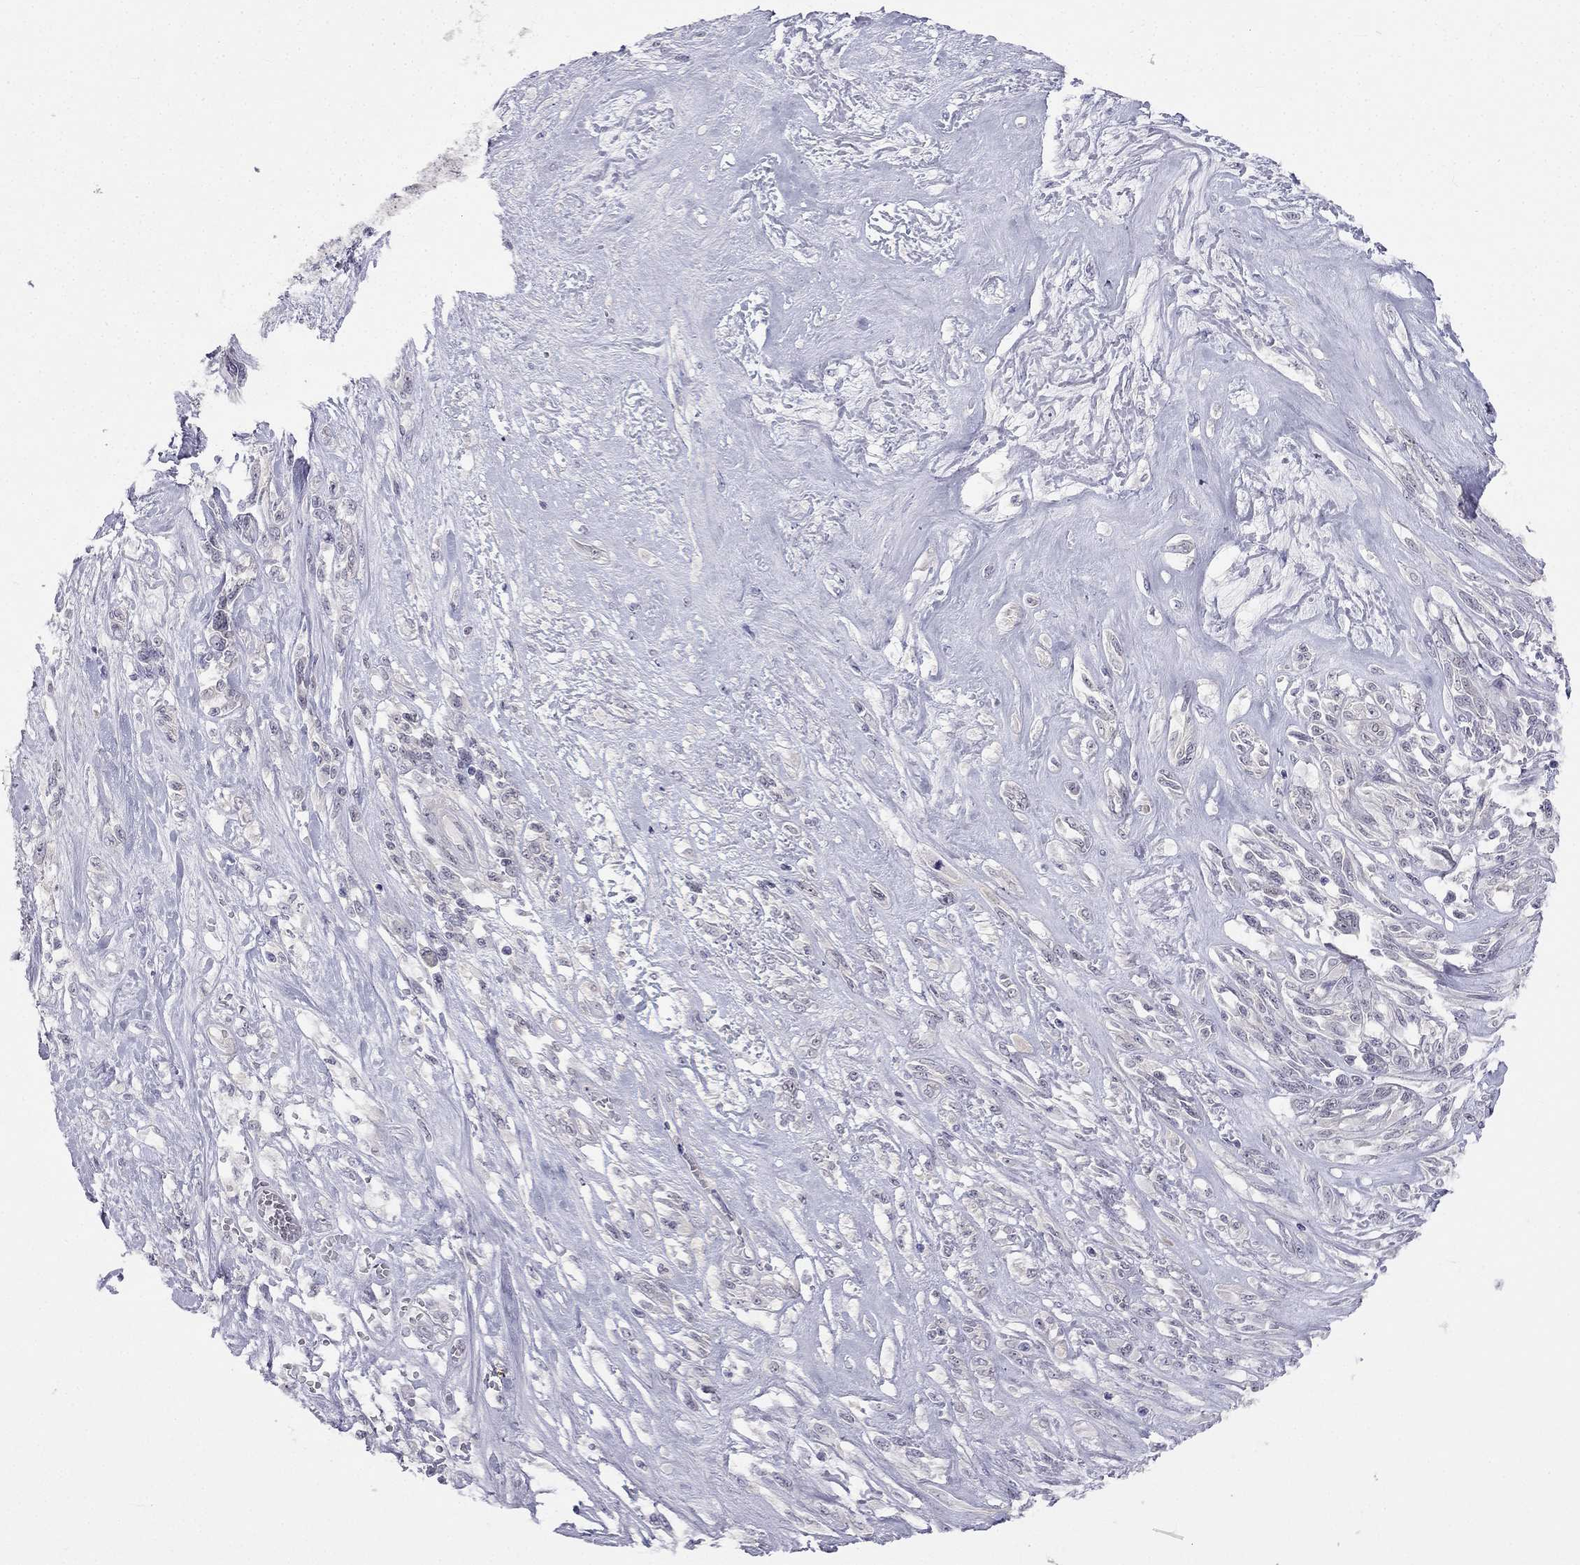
{"staining": {"intensity": "negative", "quantity": "none", "location": "none"}, "tissue": "melanoma", "cell_type": "Tumor cells", "image_type": "cancer", "snomed": [{"axis": "morphology", "description": "Malignant melanoma, NOS"}, {"axis": "topography", "description": "Skin"}], "caption": "A high-resolution micrograph shows IHC staining of malignant melanoma, which displays no significant expression in tumor cells.", "gene": "C16orf89", "patient": {"sex": "female", "age": 91}}